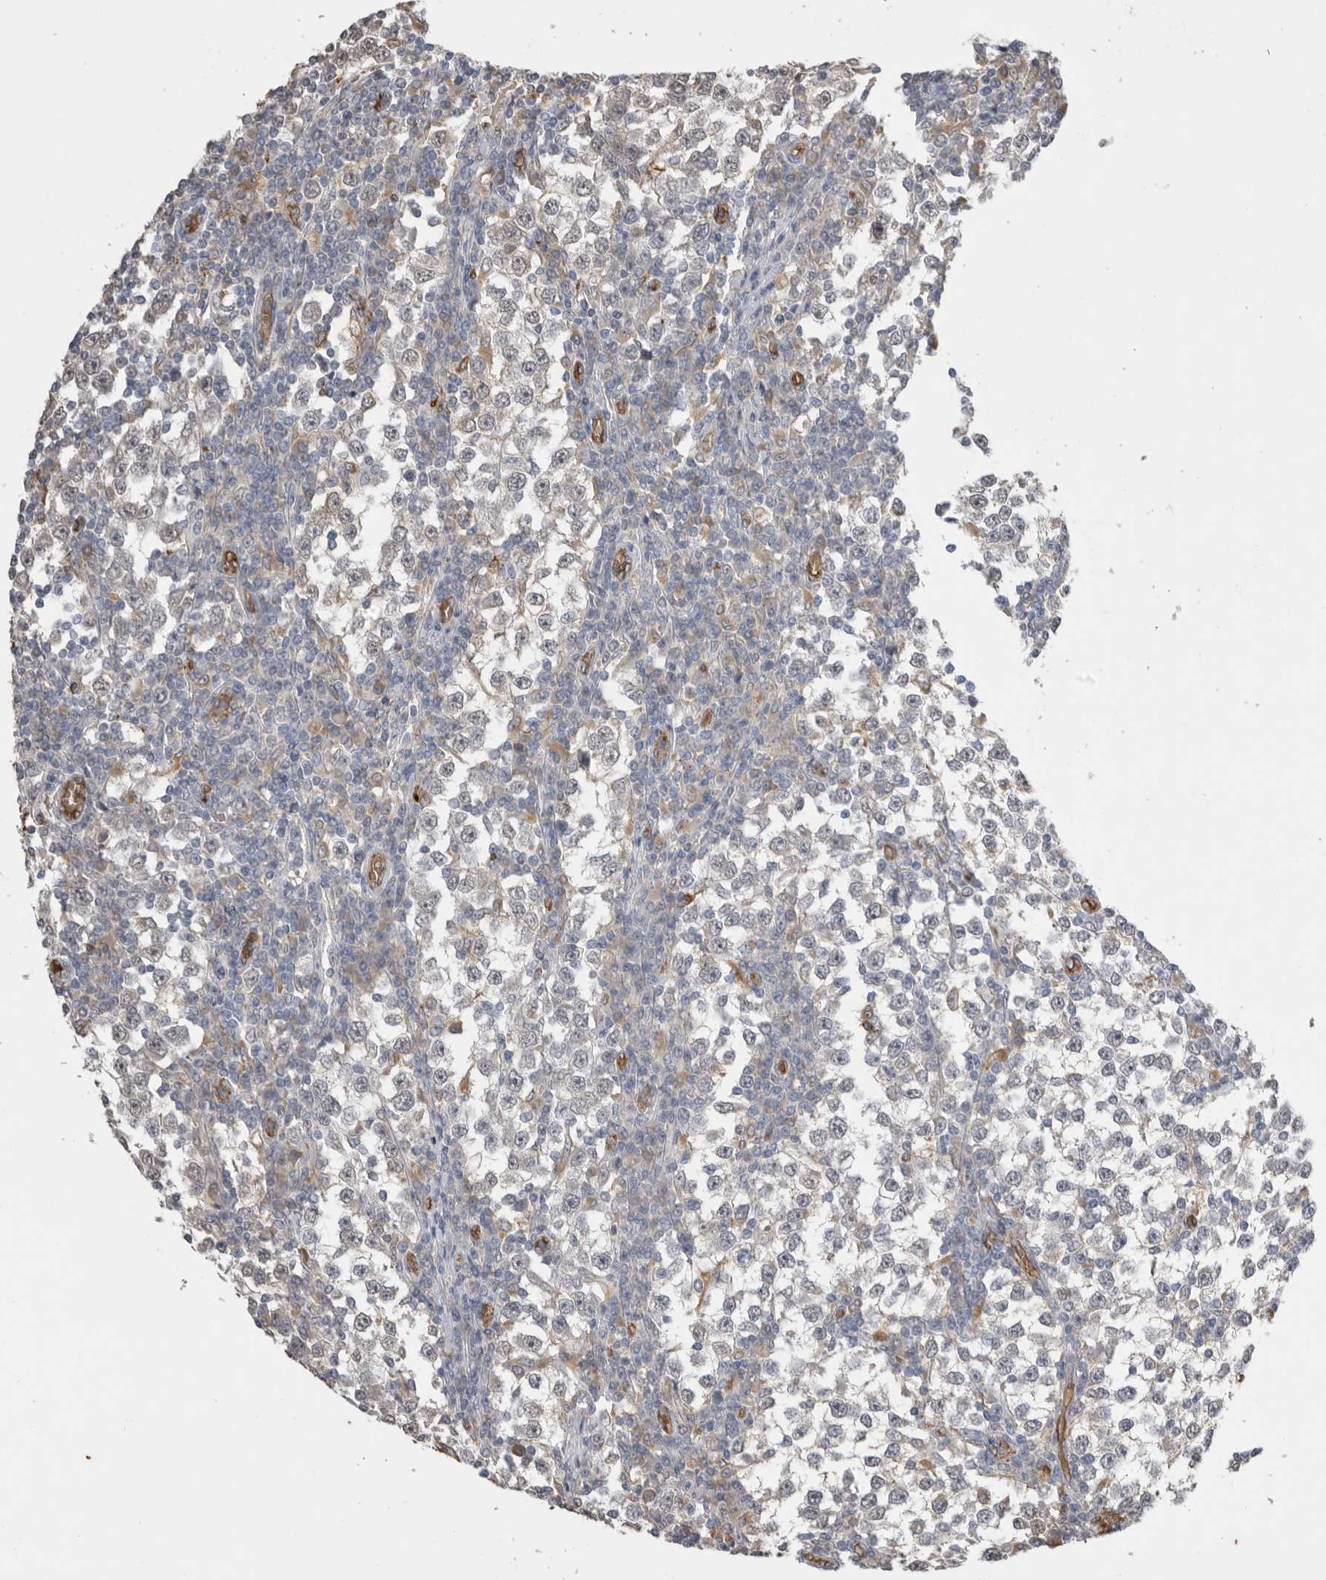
{"staining": {"intensity": "negative", "quantity": "none", "location": "none"}, "tissue": "testis cancer", "cell_type": "Tumor cells", "image_type": "cancer", "snomed": [{"axis": "morphology", "description": "Seminoma, NOS"}, {"axis": "topography", "description": "Testis"}], "caption": "This photomicrograph is of testis seminoma stained with immunohistochemistry to label a protein in brown with the nuclei are counter-stained blue. There is no expression in tumor cells.", "gene": "IL27", "patient": {"sex": "male", "age": 65}}